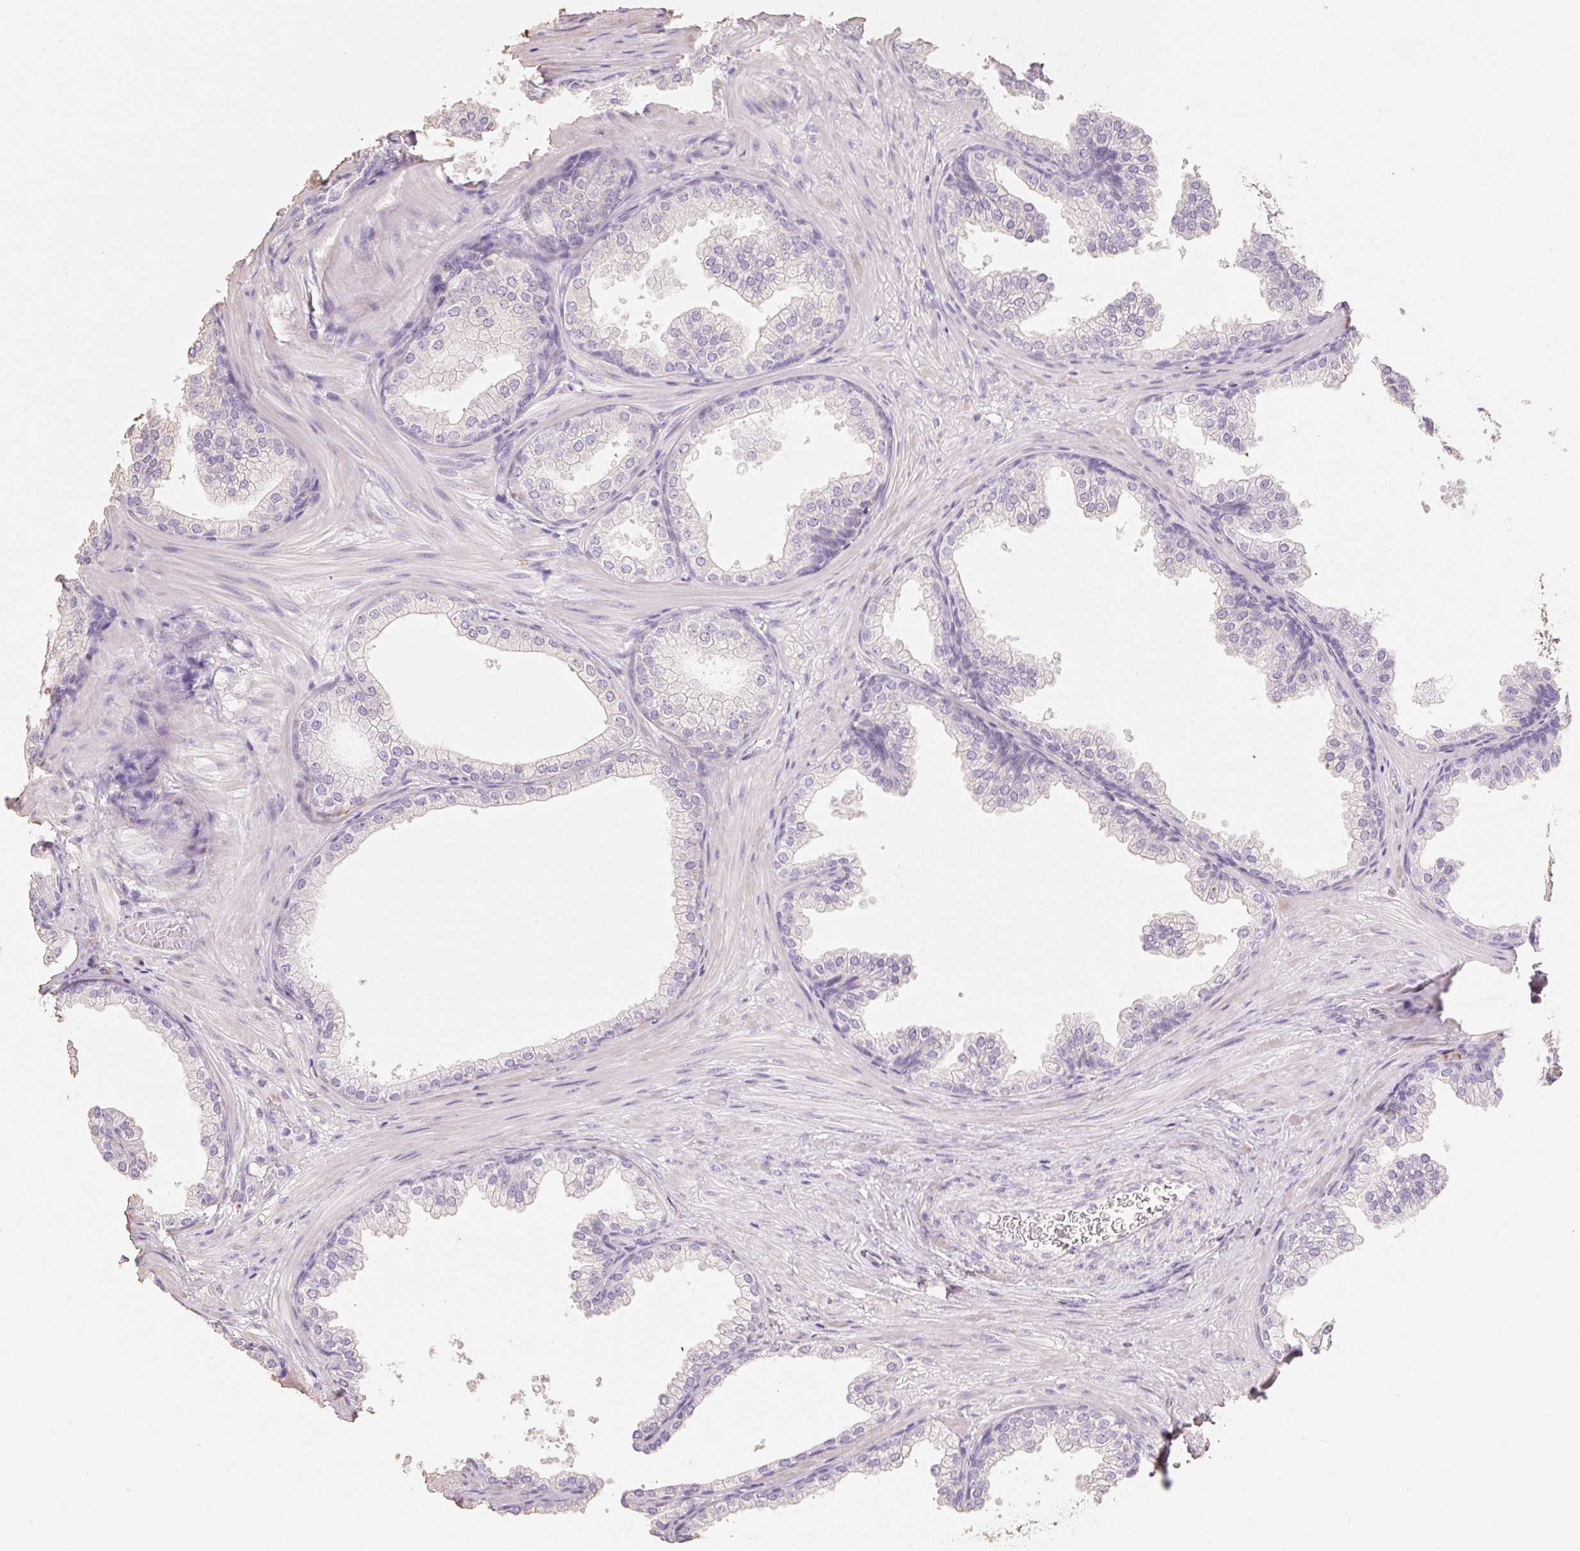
{"staining": {"intensity": "negative", "quantity": "none", "location": "none"}, "tissue": "prostate", "cell_type": "Glandular cells", "image_type": "normal", "snomed": [{"axis": "morphology", "description": "Normal tissue, NOS"}, {"axis": "topography", "description": "Prostate"}], "caption": "The immunohistochemistry (IHC) photomicrograph has no significant expression in glandular cells of prostate. Nuclei are stained in blue.", "gene": "MBOAT7", "patient": {"sex": "male", "age": 37}}